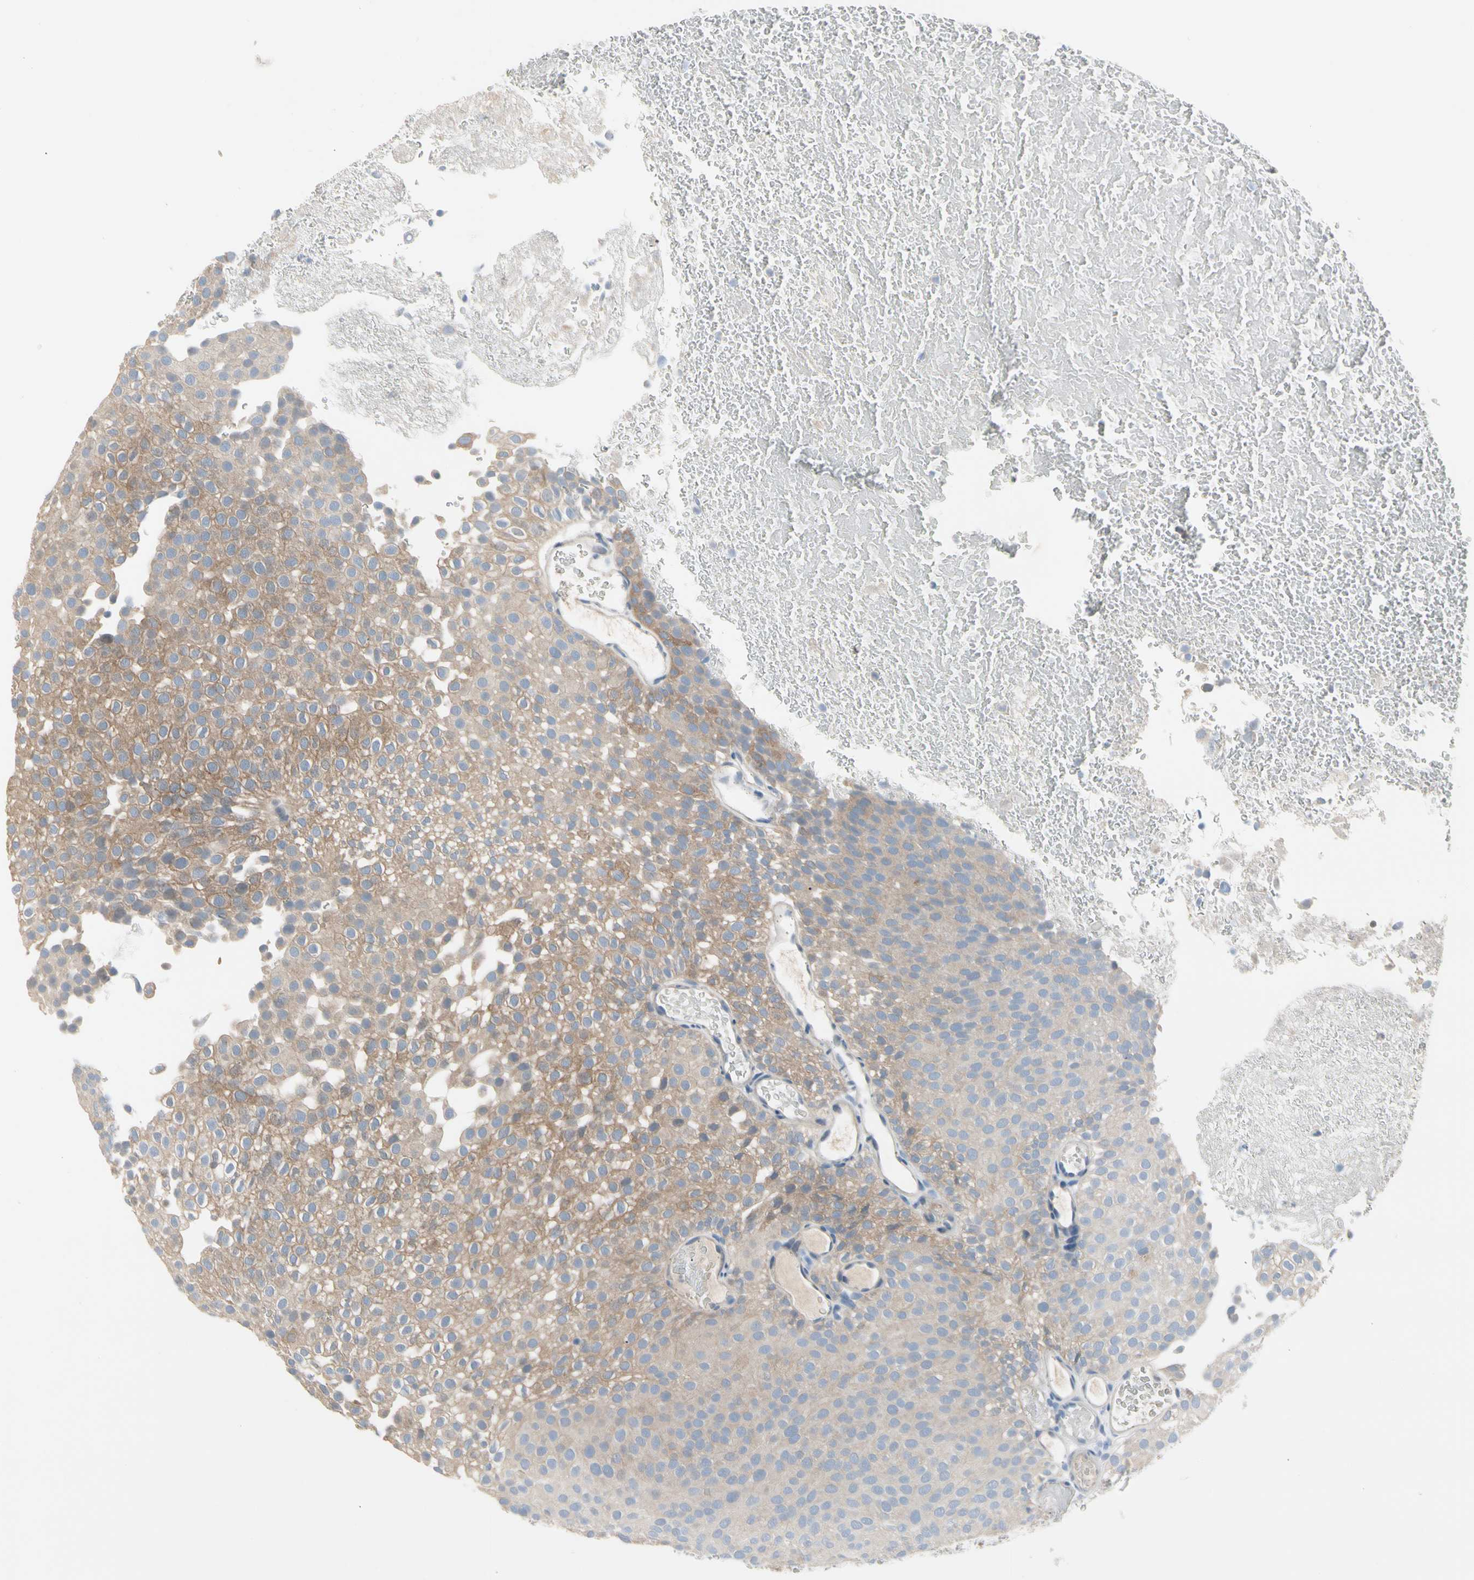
{"staining": {"intensity": "moderate", "quantity": ">75%", "location": "cytoplasmic/membranous"}, "tissue": "urothelial cancer", "cell_type": "Tumor cells", "image_type": "cancer", "snomed": [{"axis": "morphology", "description": "Urothelial carcinoma, Low grade"}, {"axis": "topography", "description": "Urinary bladder"}], "caption": "Immunohistochemical staining of urothelial carcinoma (low-grade) exhibits medium levels of moderate cytoplasmic/membranous staining in about >75% of tumor cells.", "gene": "MARK1", "patient": {"sex": "male", "age": 78}}